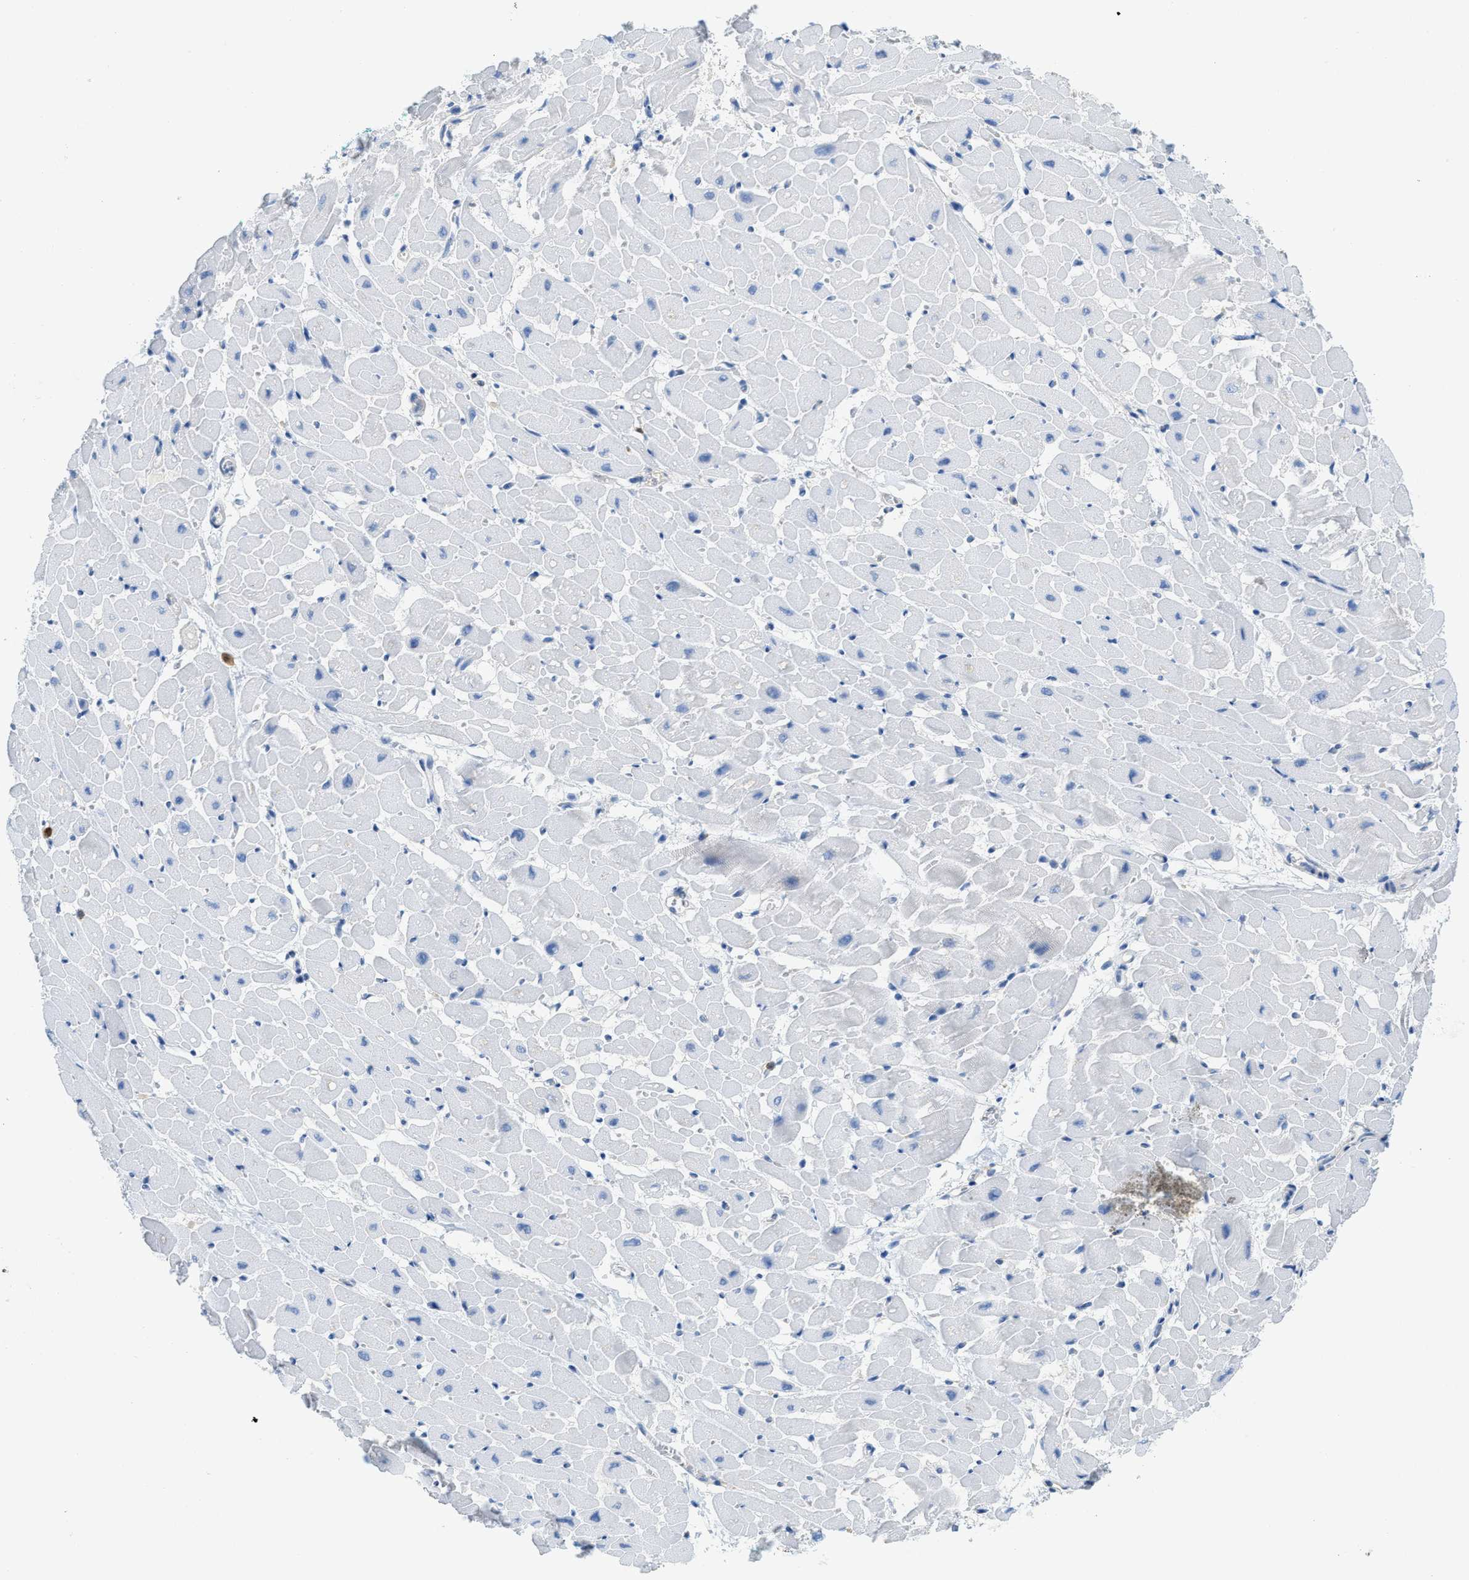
{"staining": {"intensity": "negative", "quantity": "none", "location": "none"}, "tissue": "heart muscle", "cell_type": "Cardiomyocytes", "image_type": "normal", "snomed": [{"axis": "morphology", "description": "Normal tissue, NOS"}, {"axis": "topography", "description": "Heart"}], "caption": "An immunohistochemistry (IHC) photomicrograph of benign heart muscle is shown. There is no staining in cardiomyocytes of heart muscle. (Brightfield microscopy of DAB (3,3'-diaminobenzidine) immunohistochemistry at high magnification).", "gene": "SERPINB1", "patient": {"sex": "male", "age": 45}}